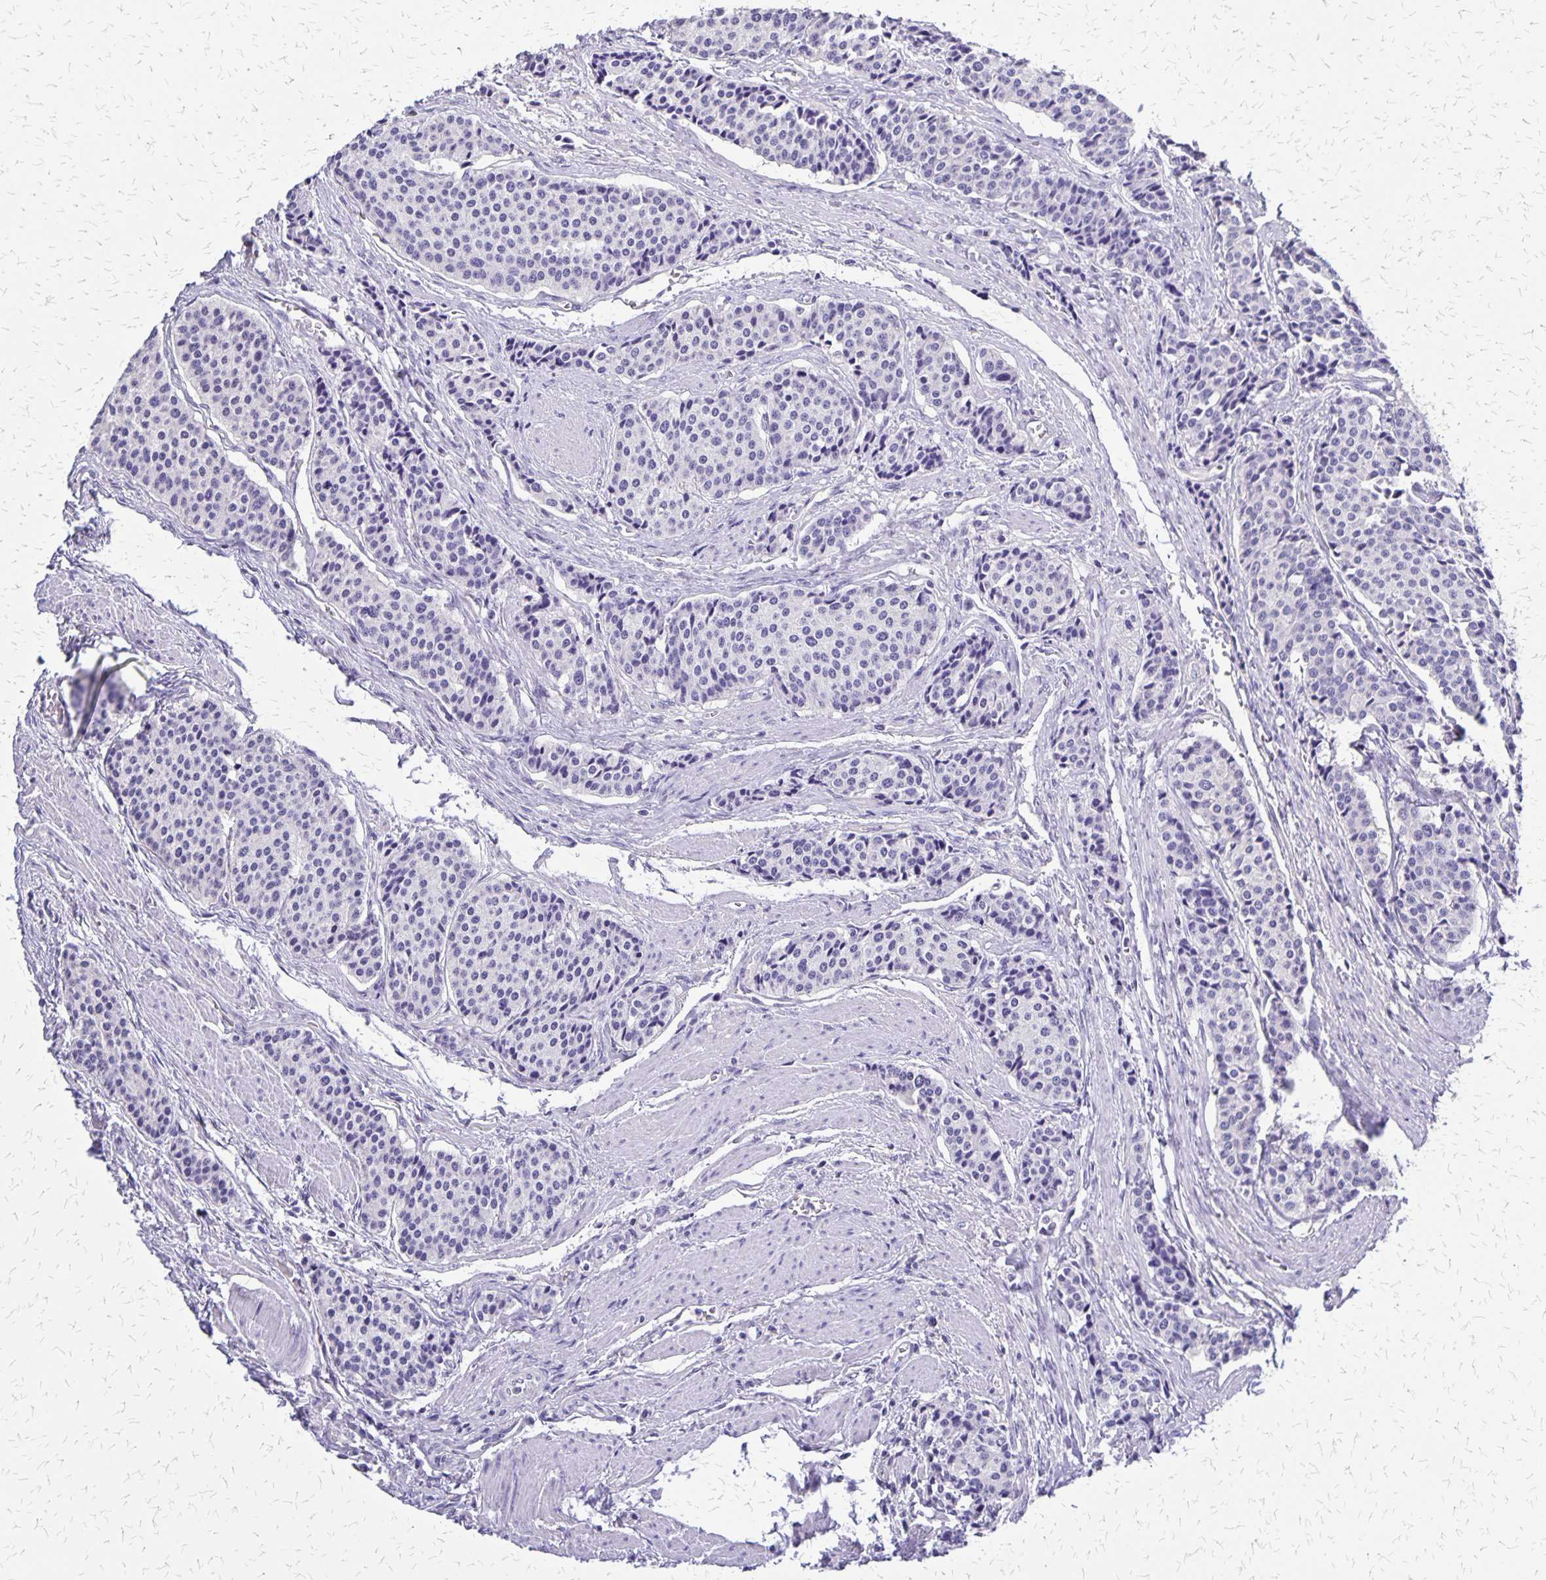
{"staining": {"intensity": "negative", "quantity": "none", "location": "none"}, "tissue": "carcinoid", "cell_type": "Tumor cells", "image_type": "cancer", "snomed": [{"axis": "morphology", "description": "Carcinoid, malignant, NOS"}, {"axis": "topography", "description": "Small intestine"}], "caption": "Tumor cells are negative for protein expression in human carcinoid (malignant).", "gene": "SI", "patient": {"sex": "male", "age": 73}}